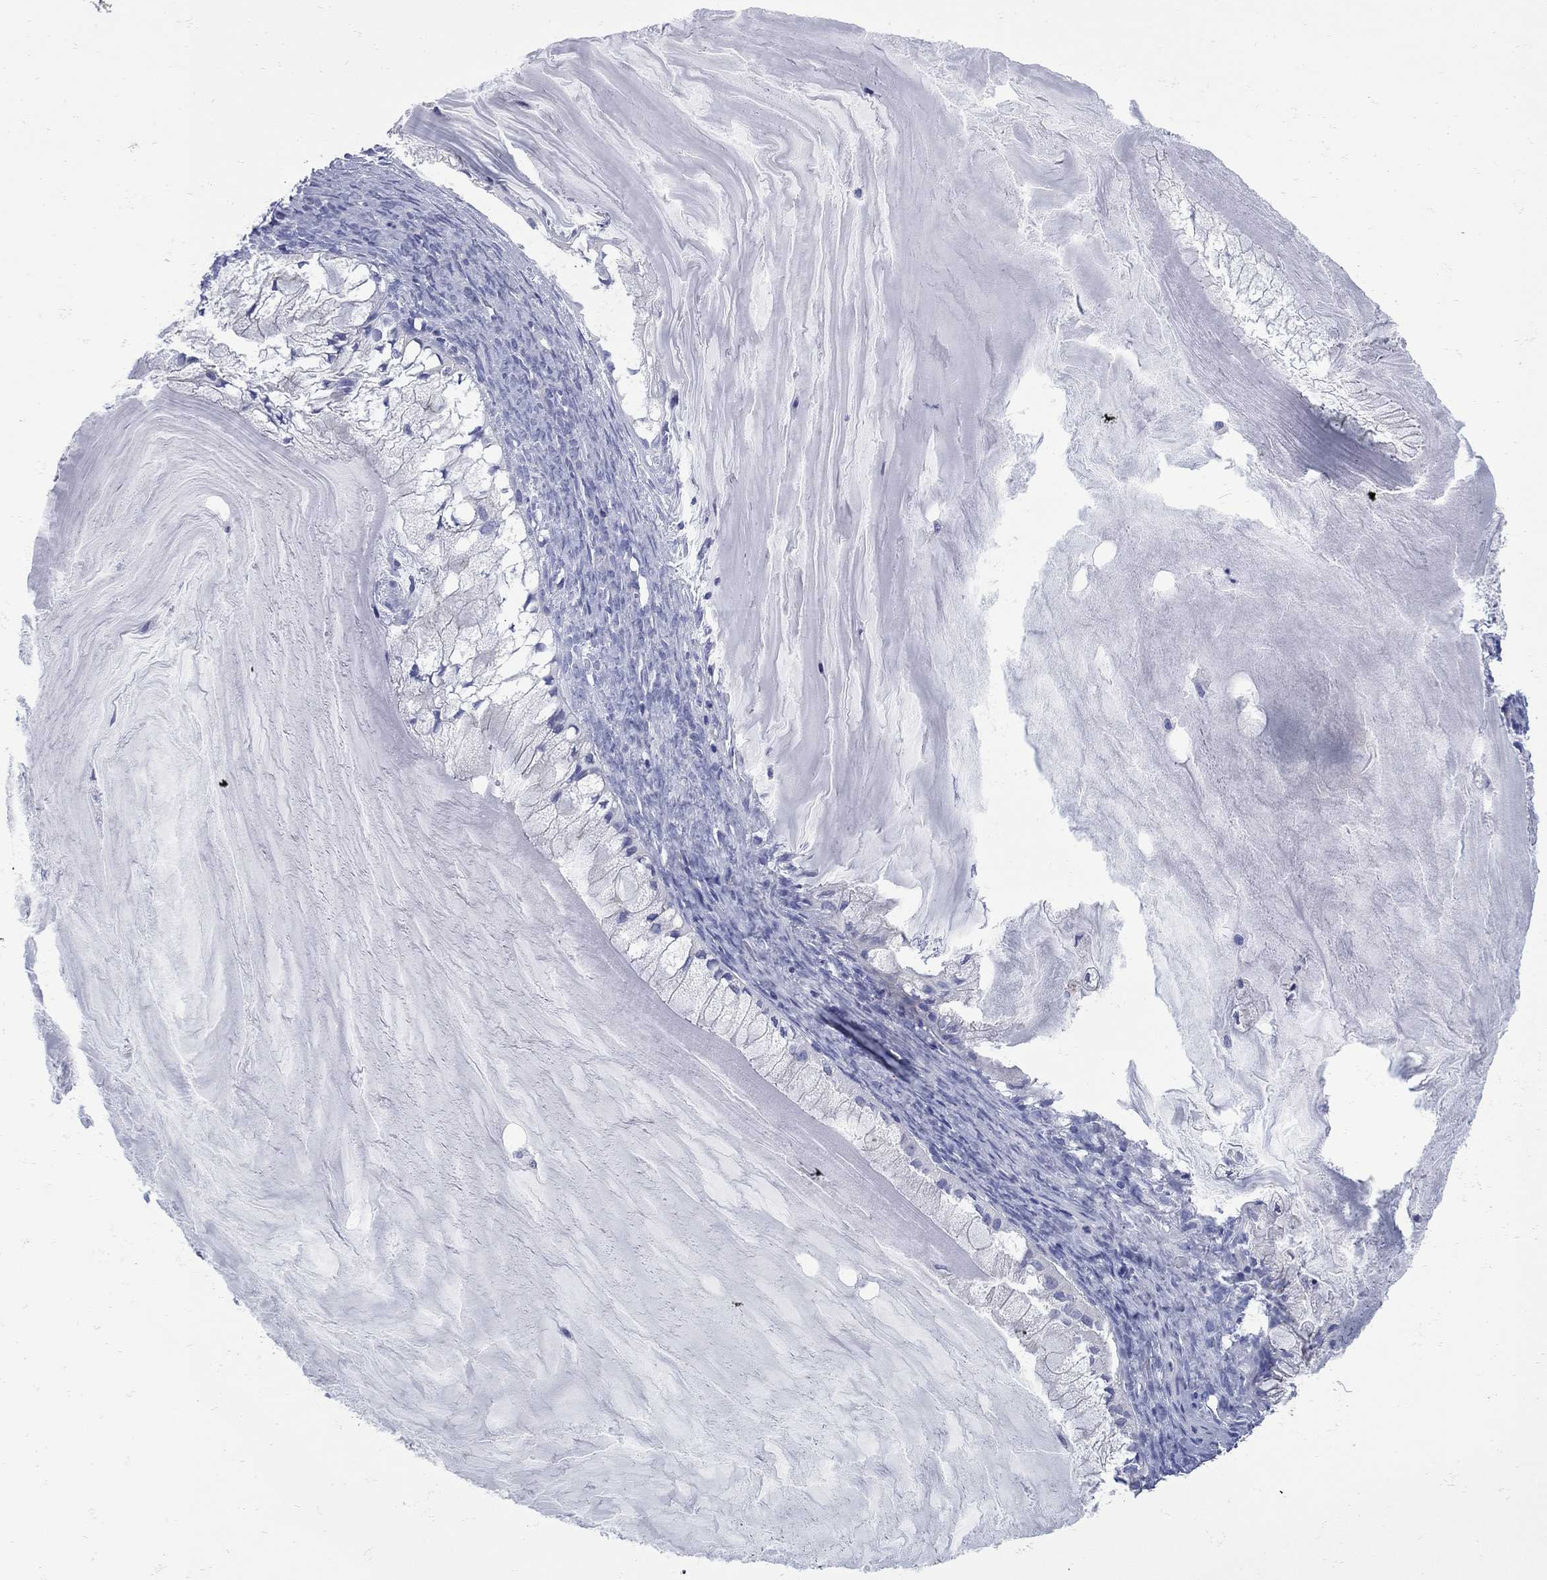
{"staining": {"intensity": "negative", "quantity": "none", "location": "none"}, "tissue": "ovarian cancer", "cell_type": "Tumor cells", "image_type": "cancer", "snomed": [{"axis": "morphology", "description": "Cystadenocarcinoma, mucinous, NOS"}, {"axis": "topography", "description": "Ovary"}], "caption": "There is no significant staining in tumor cells of ovarian cancer (mucinous cystadenocarcinoma).", "gene": "PDZD3", "patient": {"sex": "female", "age": 57}}